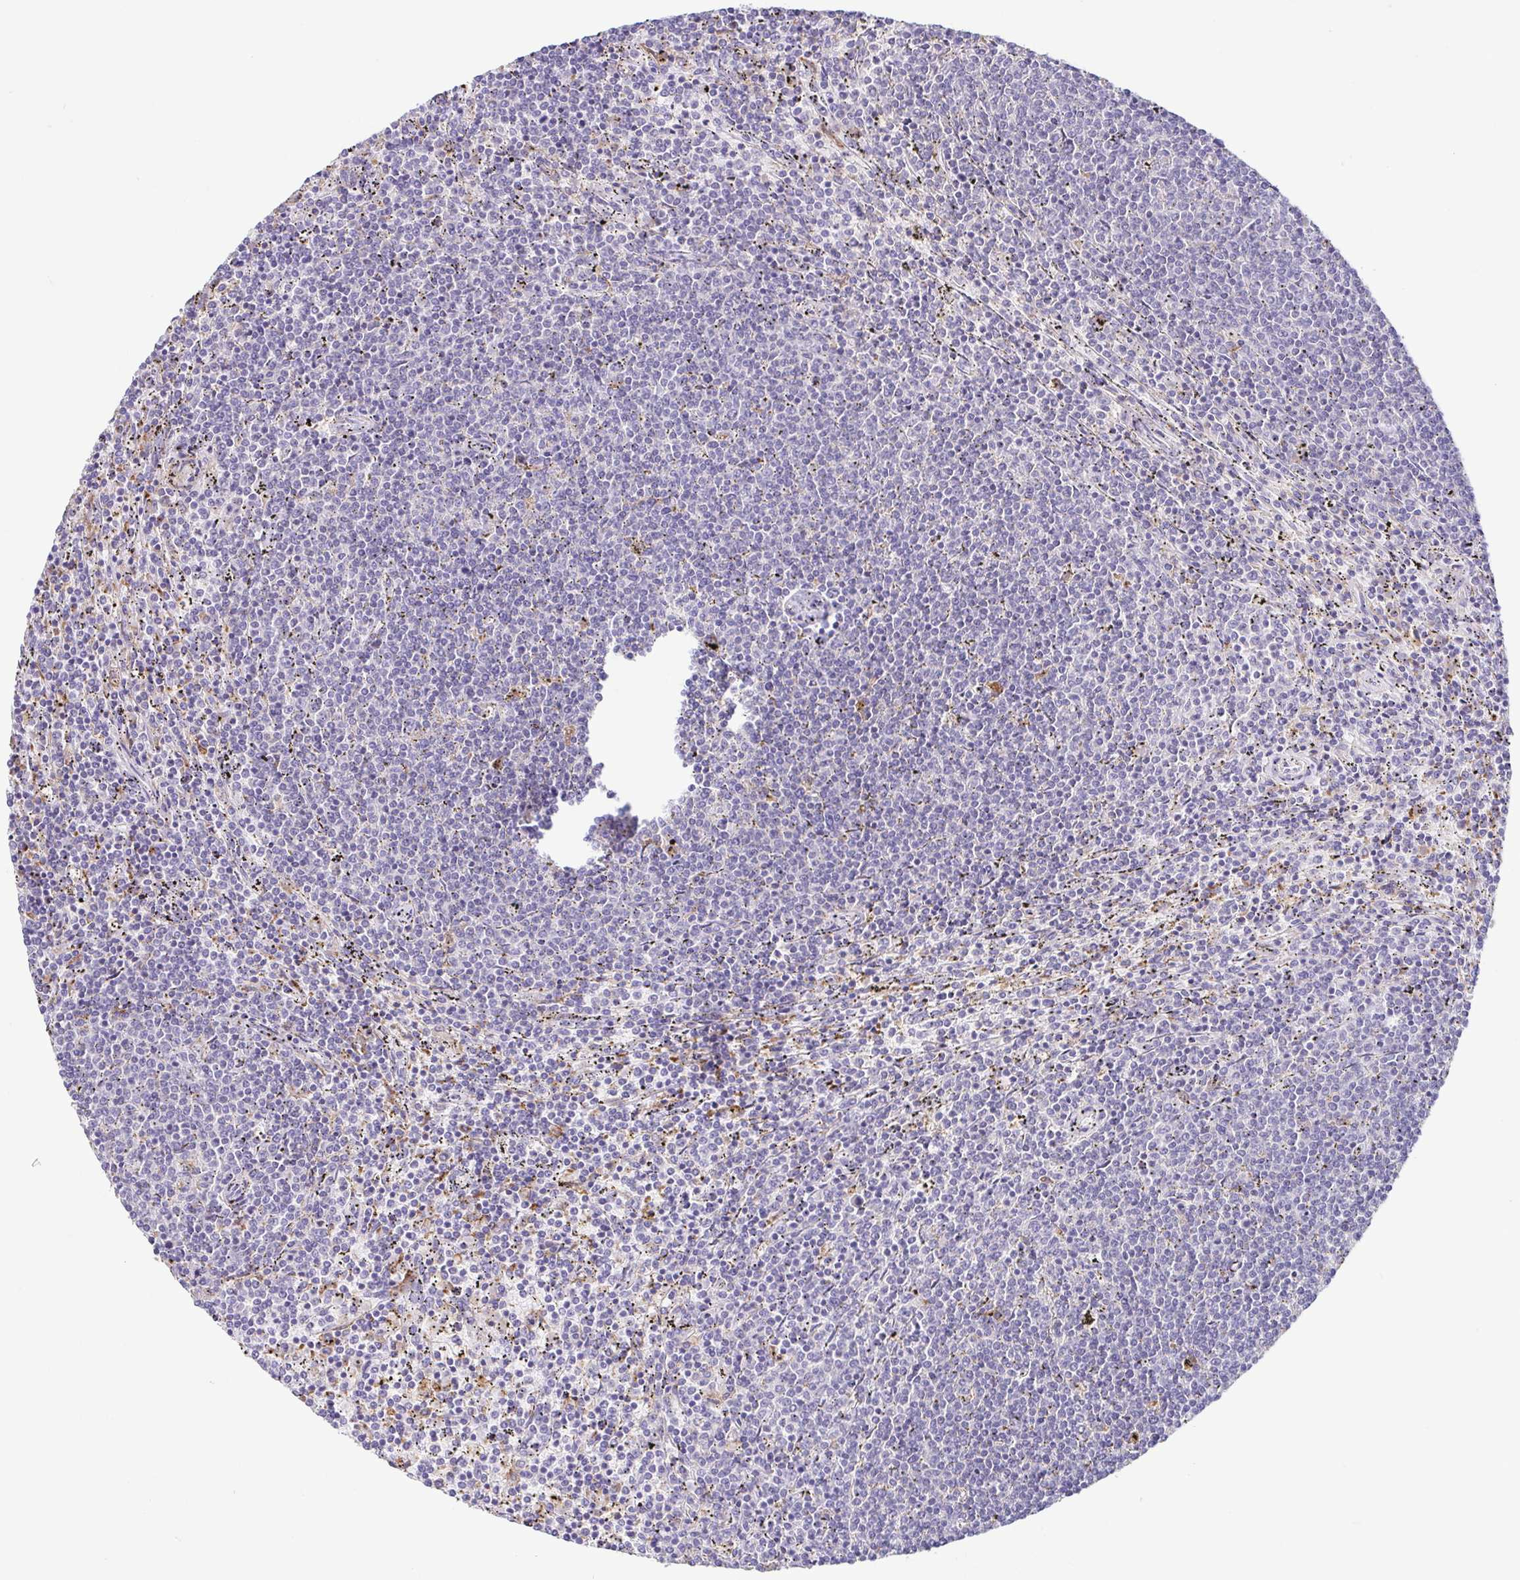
{"staining": {"intensity": "negative", "quantity": "none", "location": "none"}, "tissue": "lymphoma", "cell_type": "Tumor cells", "image_type": "cancer", "snomed": [{"axis": "morphology", "description": "Malignant lymphoma, non-Hodgkin's type, Low grade"}, {"axis": "topography", "description": "Spleen"}], "caption": "IHC of human lymphoma reveals no staining in tumor cells.", "gene": "ATP6V1G2", "patient": {"sex": "female", "age": 50}}